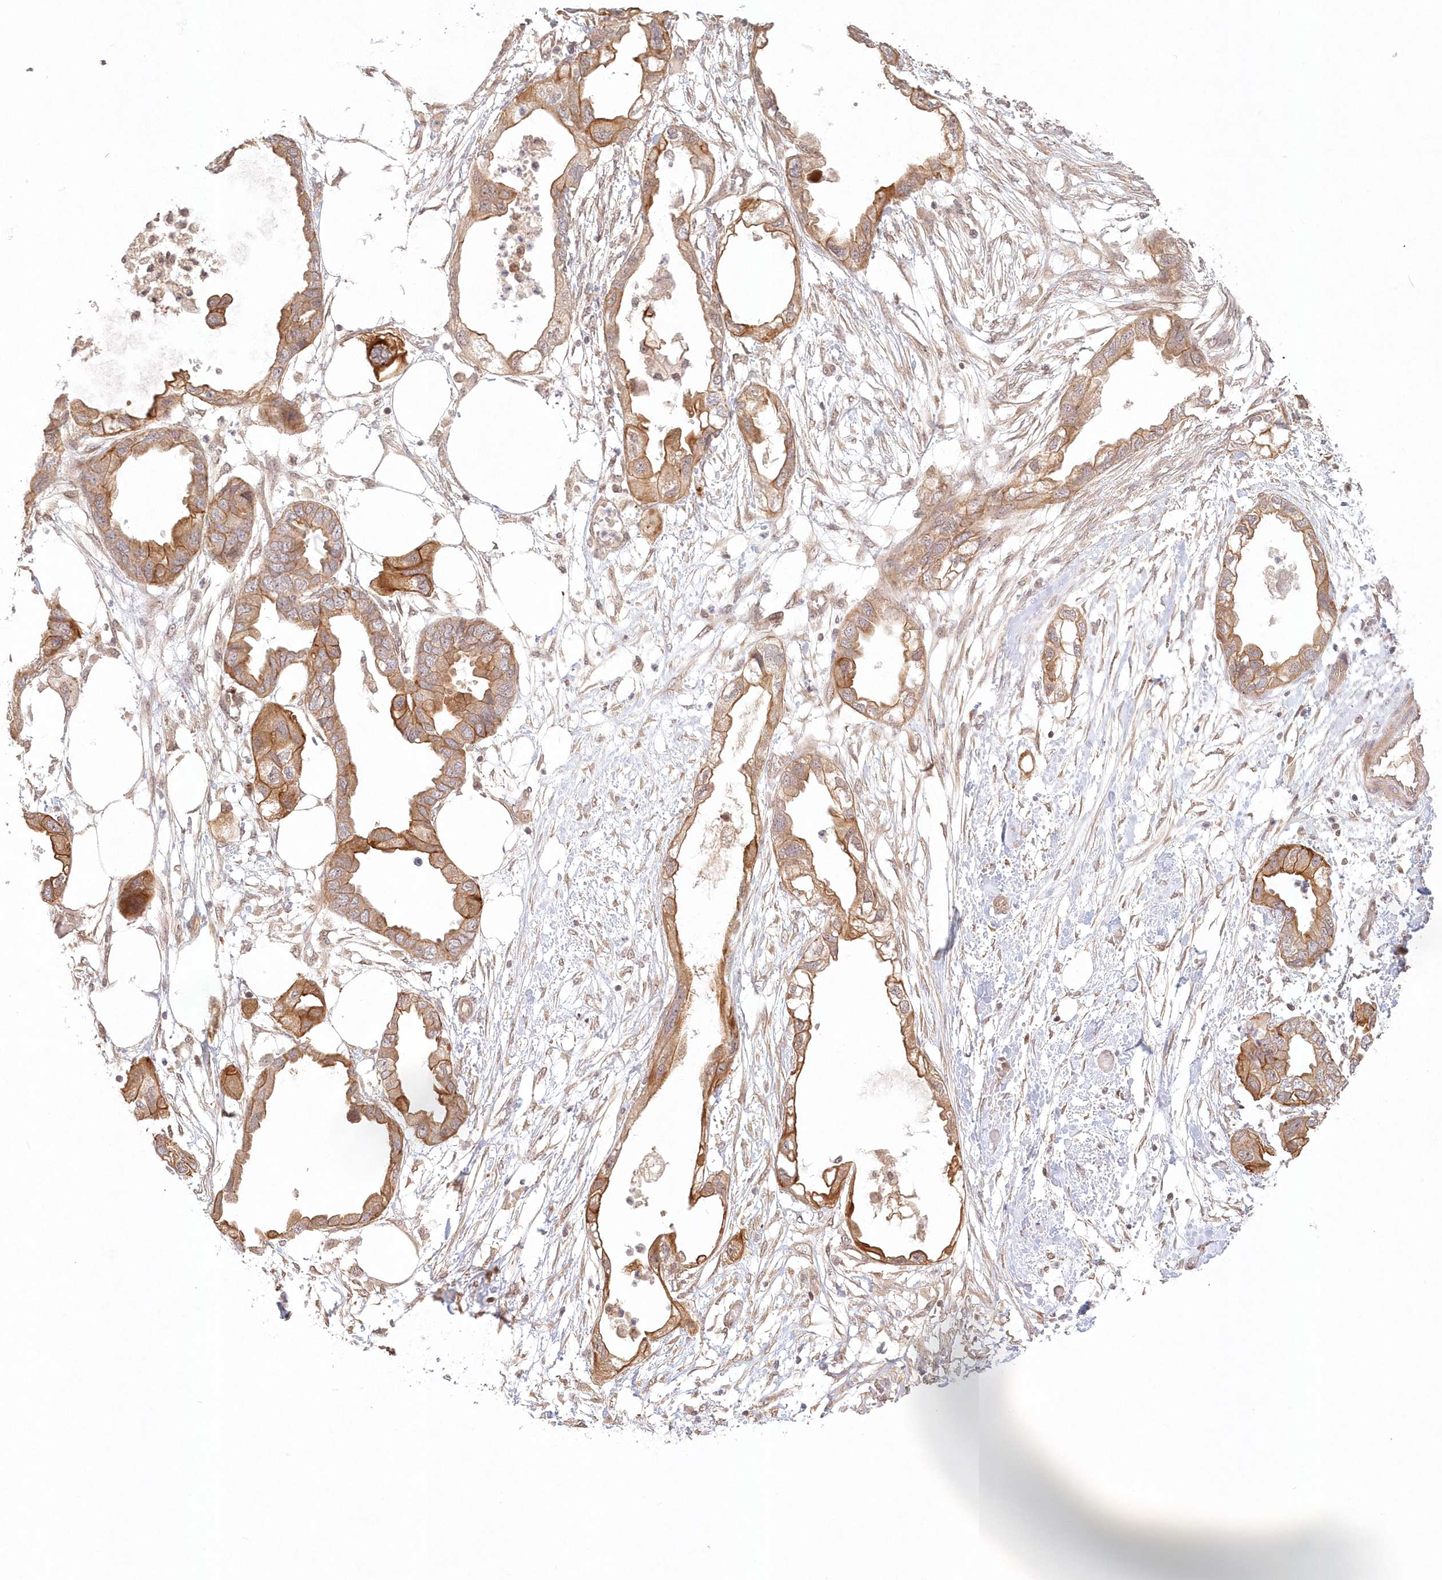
{"staining": {"intensity": "moderate", "quantity": ">75%", "location": "cytoplasmic/membranous"}, "tissue": "endometrial cancer", "cell_type": "Tumor cells", "image_type": "cancer", "snomed": [{"axis": "morphology", "description": "Adenocarcinoma, NOS"}, {"axis": "morphology", "description": "Adenocarcinoma, metastatic, NOS"}, {"axis": "topography", "description": "Adipose tissue"}, {"axis": "topography", "description": "Endometrium"}], "caption": "Tumor cells demonstrate medium levels of moderate cytoplasmic/membranous expression in approximately >75% of cells in human endometrial cancer.", "gene": "KIAA0232", "patient": {"sex": "female", "age": 67}}